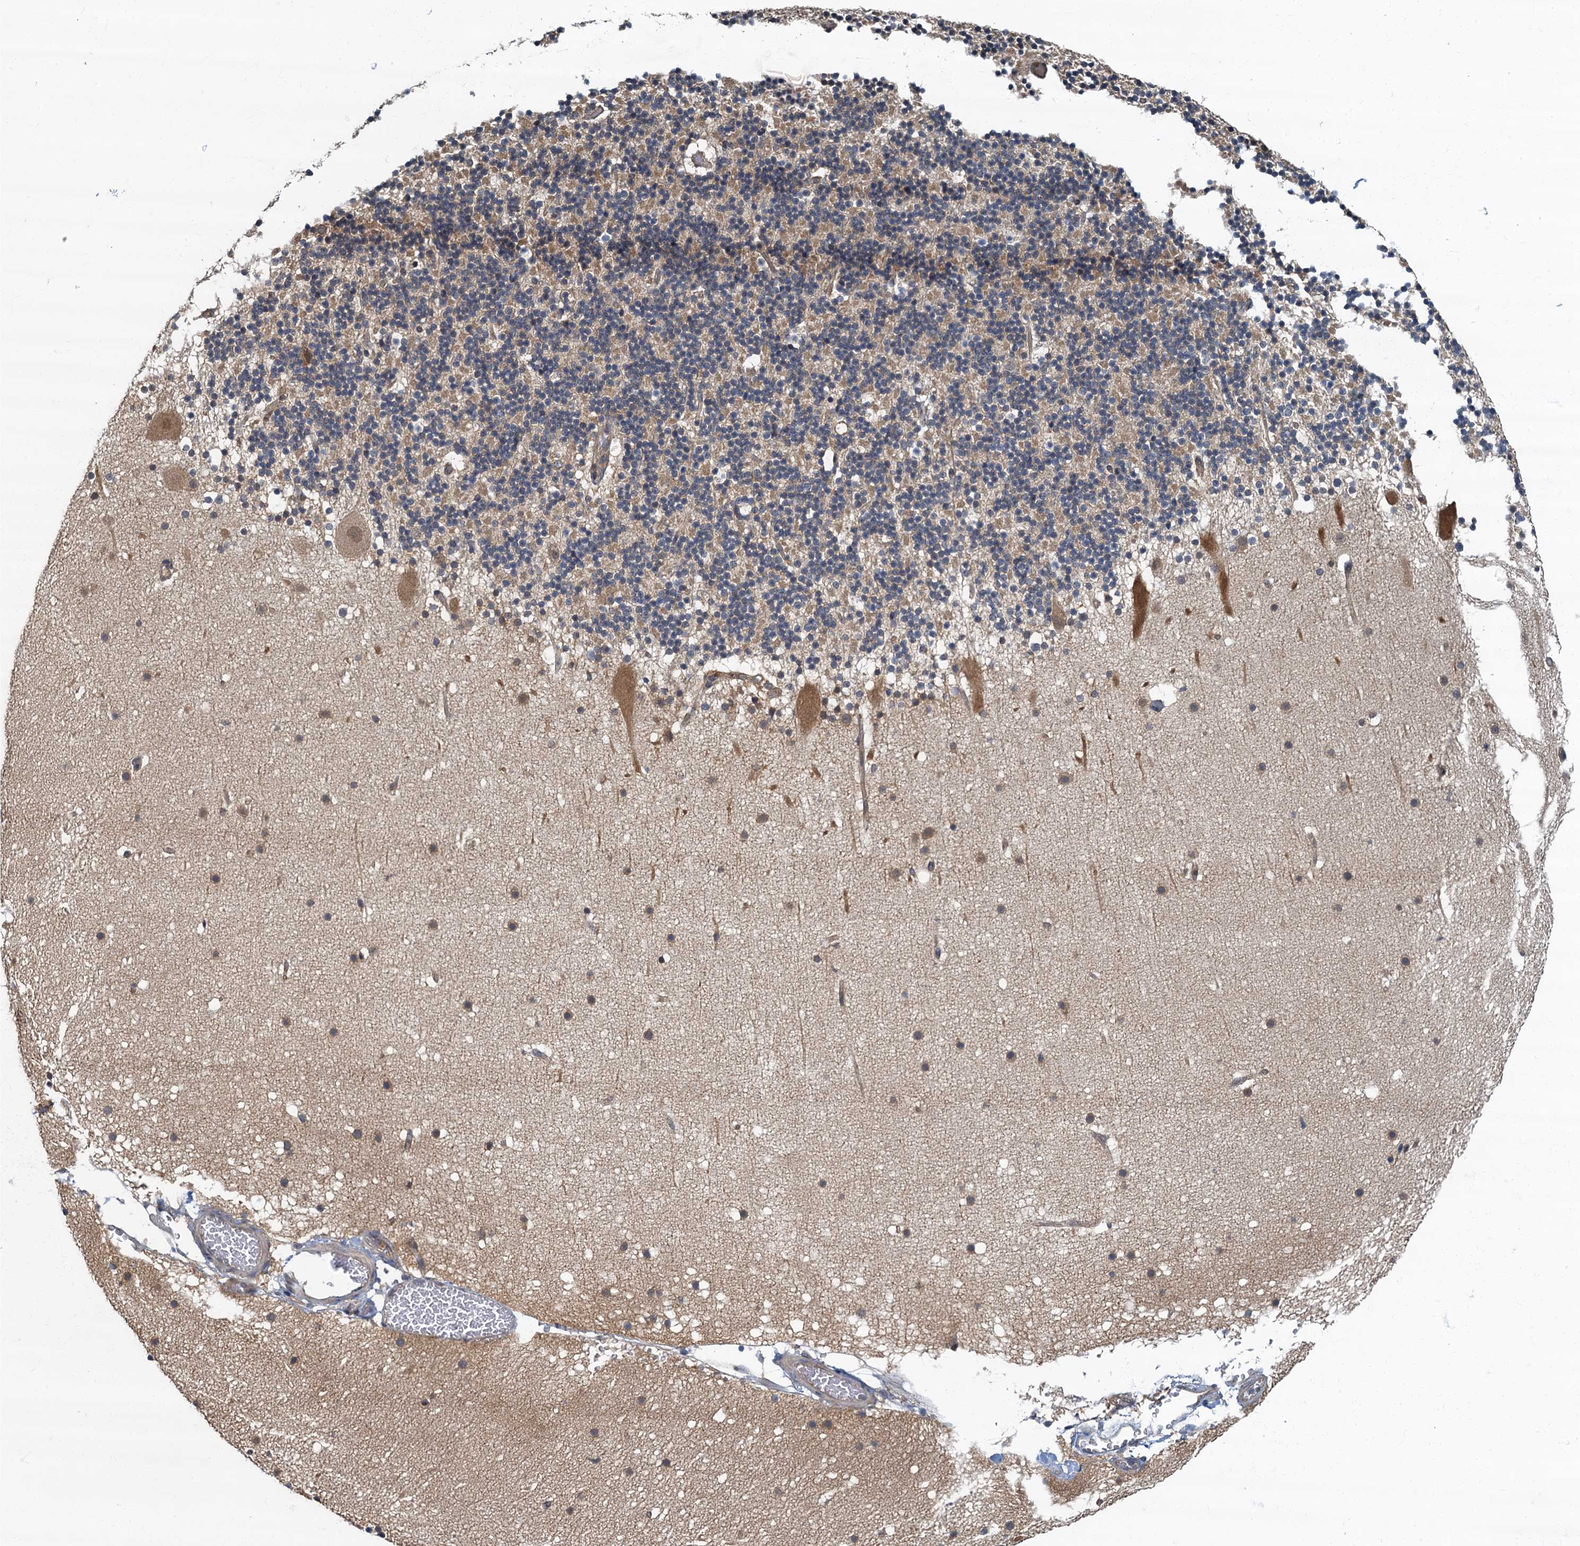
{"staining": {"intensity": "moderate", "quantity": ">75%", "location": "cytoplasmic/membranous"}, "tissue": "cerebellum", "cell_type": "Cells in granular layer", "image_type": "normal", "snomed": [{"axis": "morphology", "description": "Normal tissue, NOS"}, {"axis": "topography", "description": "Cerebellum"}], "caption": "A brown stain shows moderate cytoplasmic/membranous staining of a protein in cells in granular layer of benign cerebellum.", "gene": "TBCK", "patient": {"sex": "male", "age": 57}}